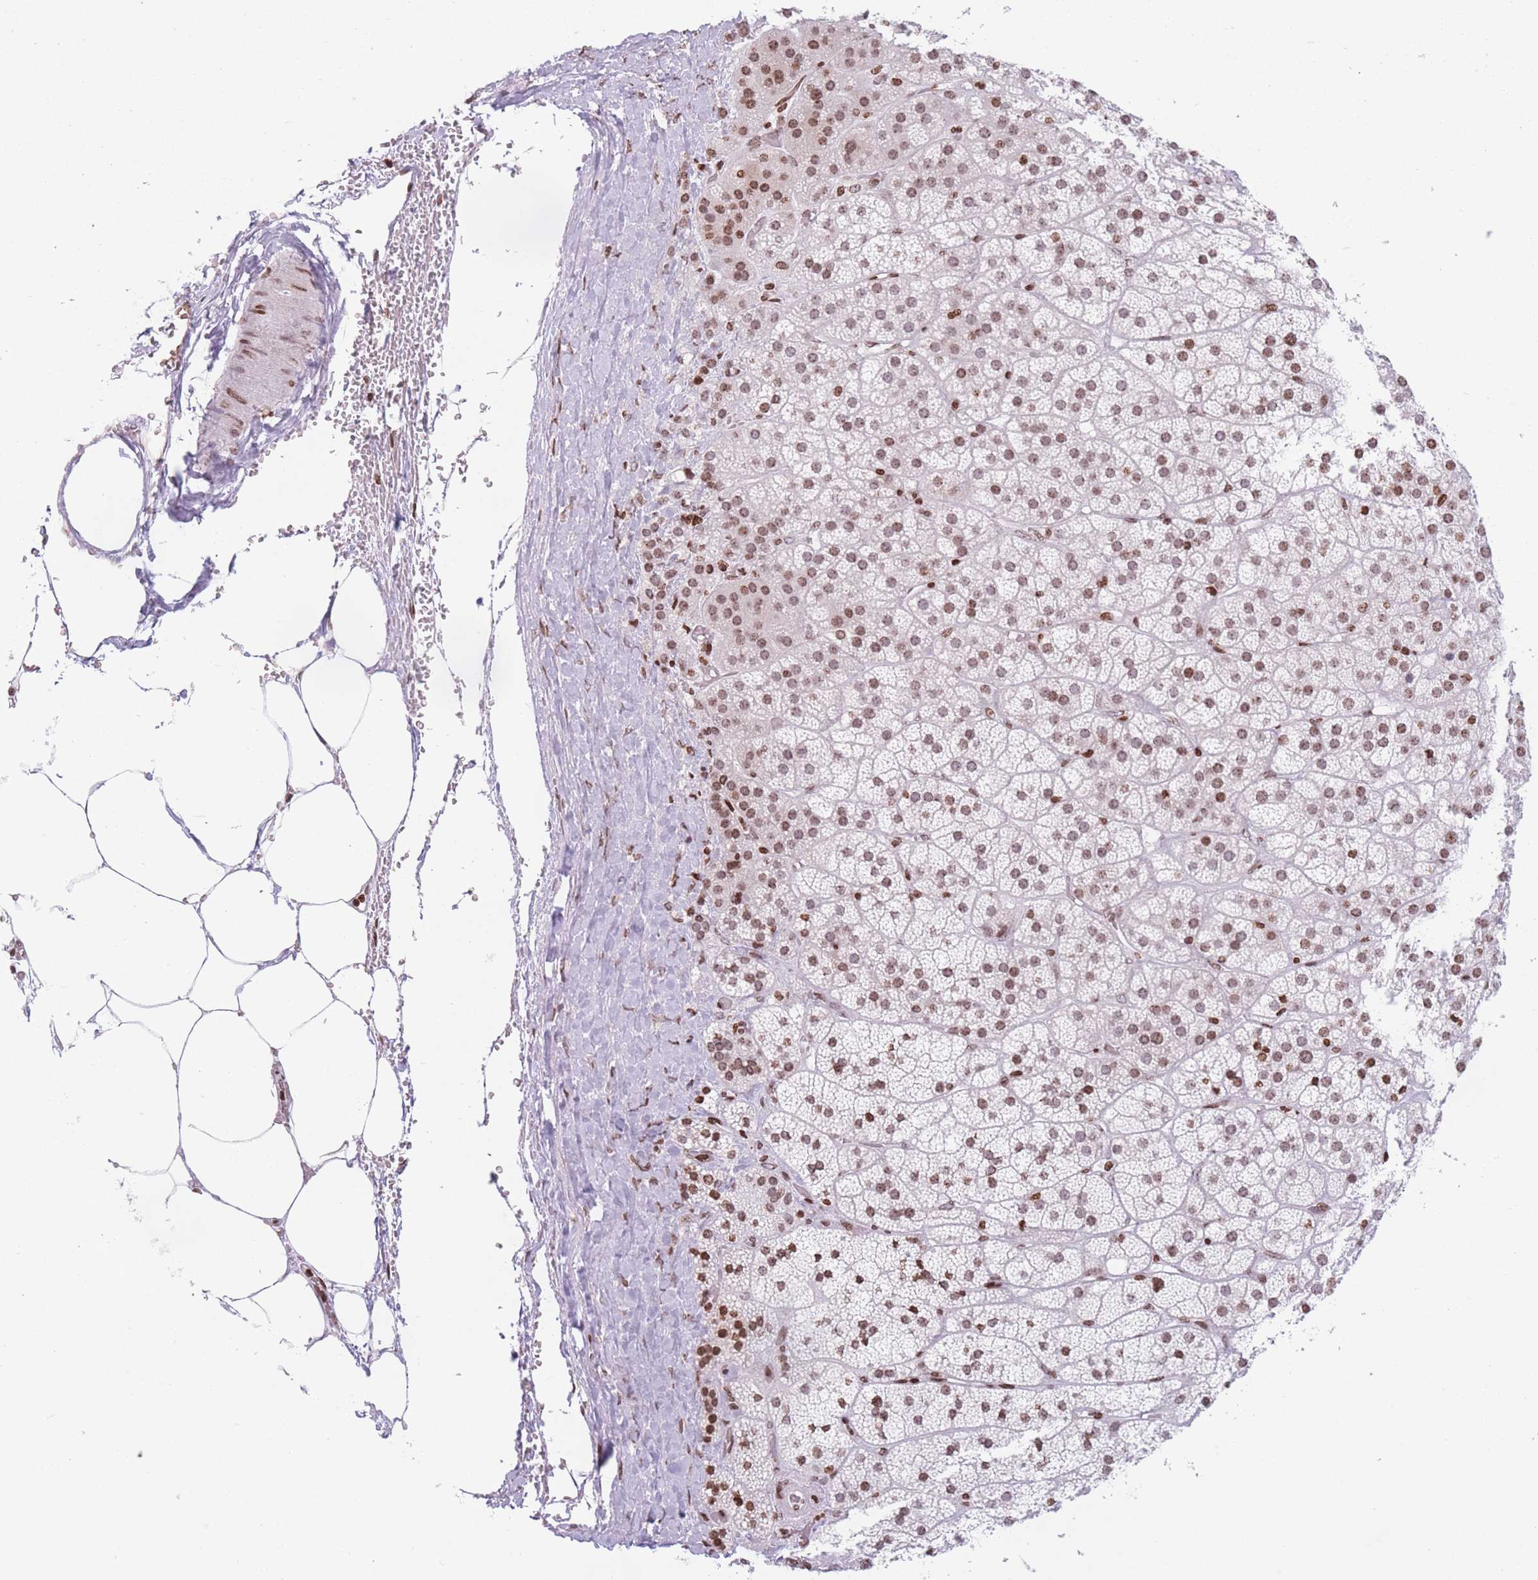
{"staining": {"intensity": "moderate", "quantity": ">75%", "location": "nuclear"}, "tissue": "adrenal gland", "cell_type": "Glandular cells", "image_type": "normal", "snomed": [{"axis": "morphology", "description": "Normal tissue, NOS"}, {"axis": "topography", "description": "Adrenal gland"}], "caption": "Adrenal gland stained with immunohistochemistry (IHC) demonstrates moderate nuclear expression in approximately >75% of glandular cells.", "gene": "AK9", "patient": {"sex": "female", "age": 70}}